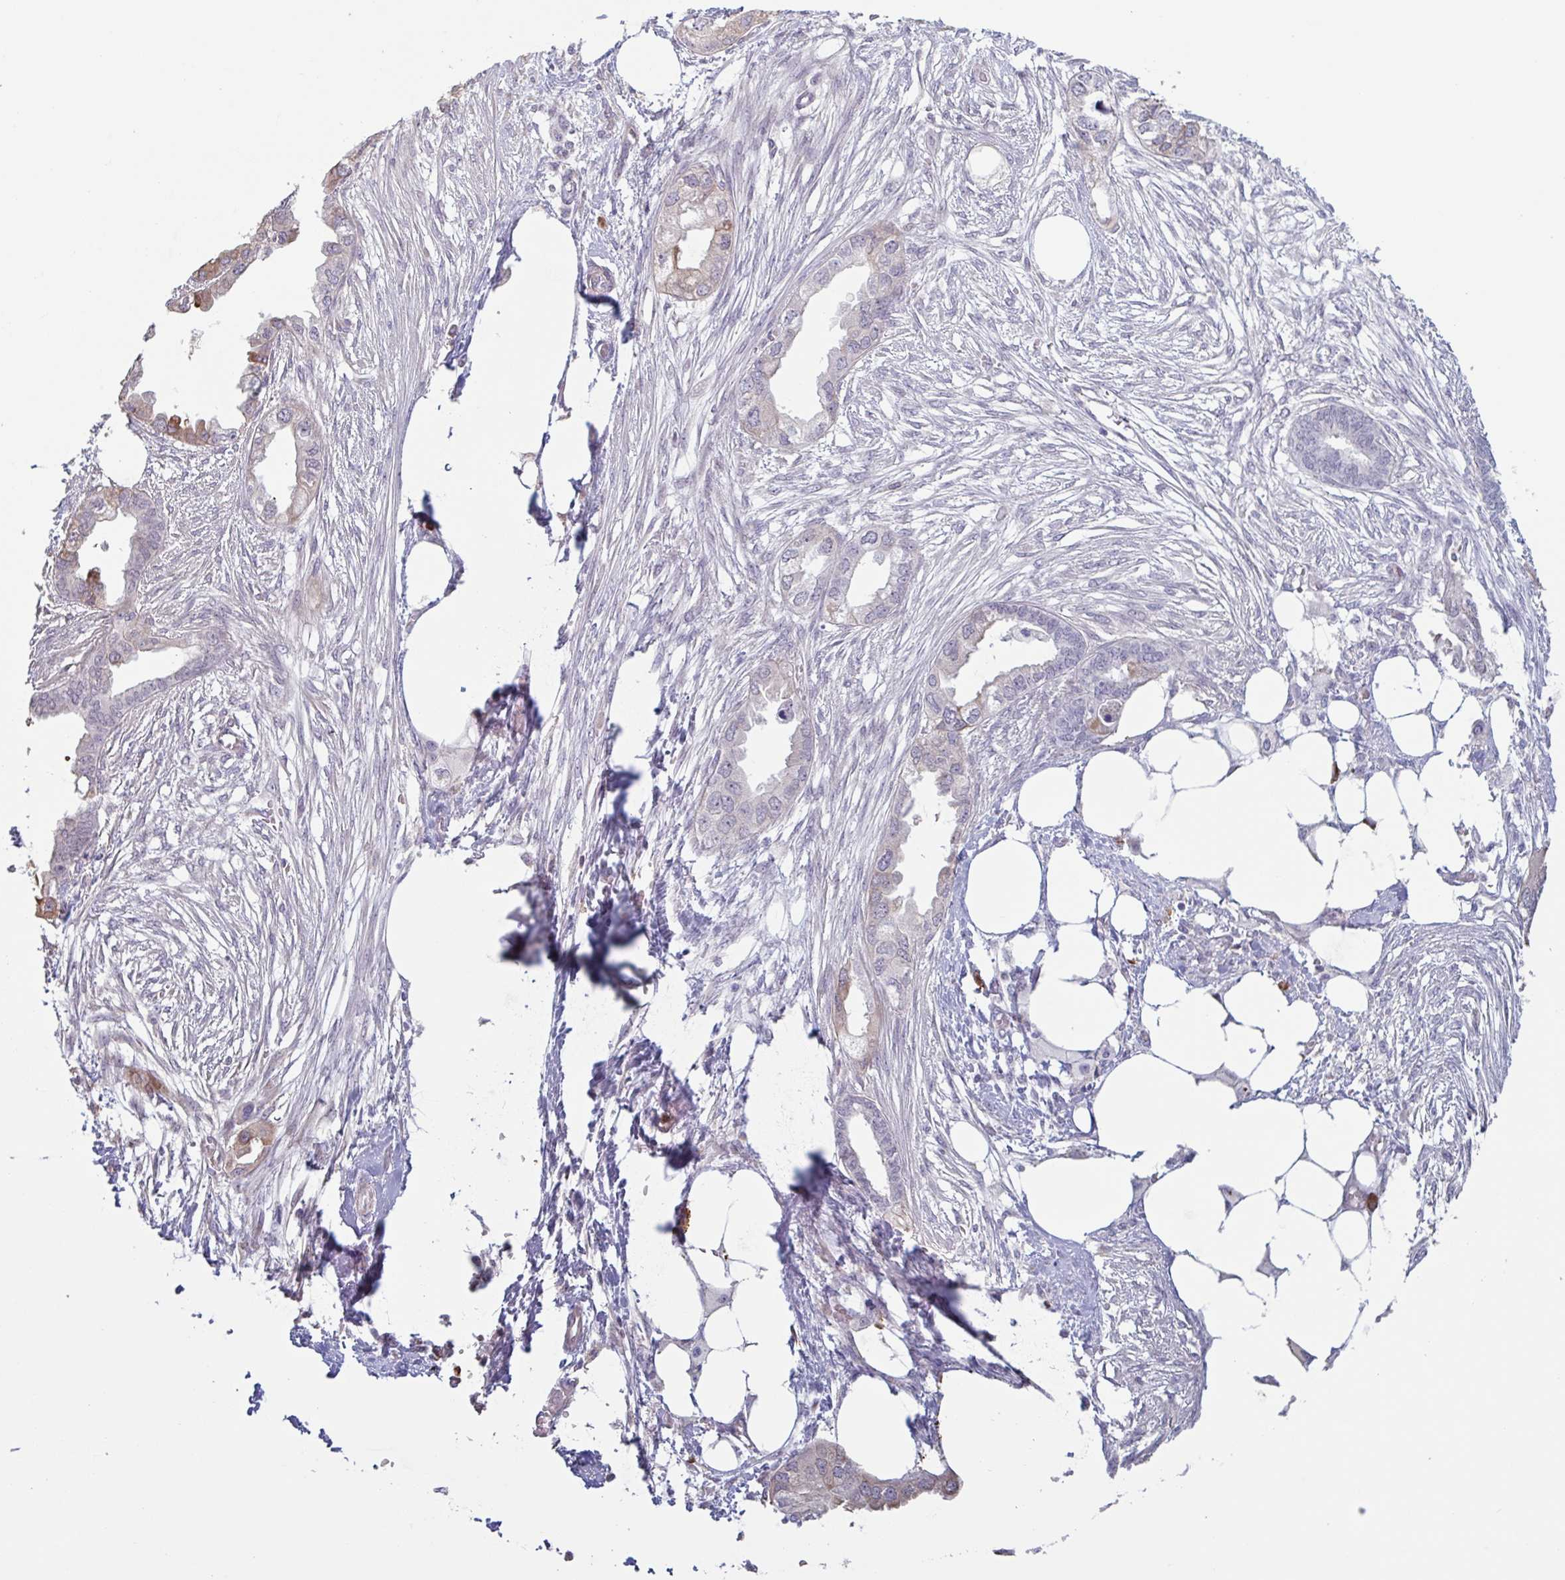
{"staining": {"intensity": "weak", "quantity": "<25%", "location": "cytoplasmic/membranous"}, "tissue": "endometrial cancer", "cell_type": "Tumor cells", "image_type": "cancer", "snomed": [{"axis": "morphology", "description": "Adenocarcinoma, NOS"}, {"axis": "morphology", "description": "Adenocarcinoma, metastatic, NOS"}, {"axis": "topography", "description": "Adipose tissue"}, {"axis": "topography", "description": "Endometrium"}], "caption": "This photomicrograph is of endometrial cancer stained with IHC to label a protein in brown with the nuclei are counter-stained blue. There is no positivity in tumor cells.", "gene": "TAF1D", "patient": {"sex": "female", "age": 67}}